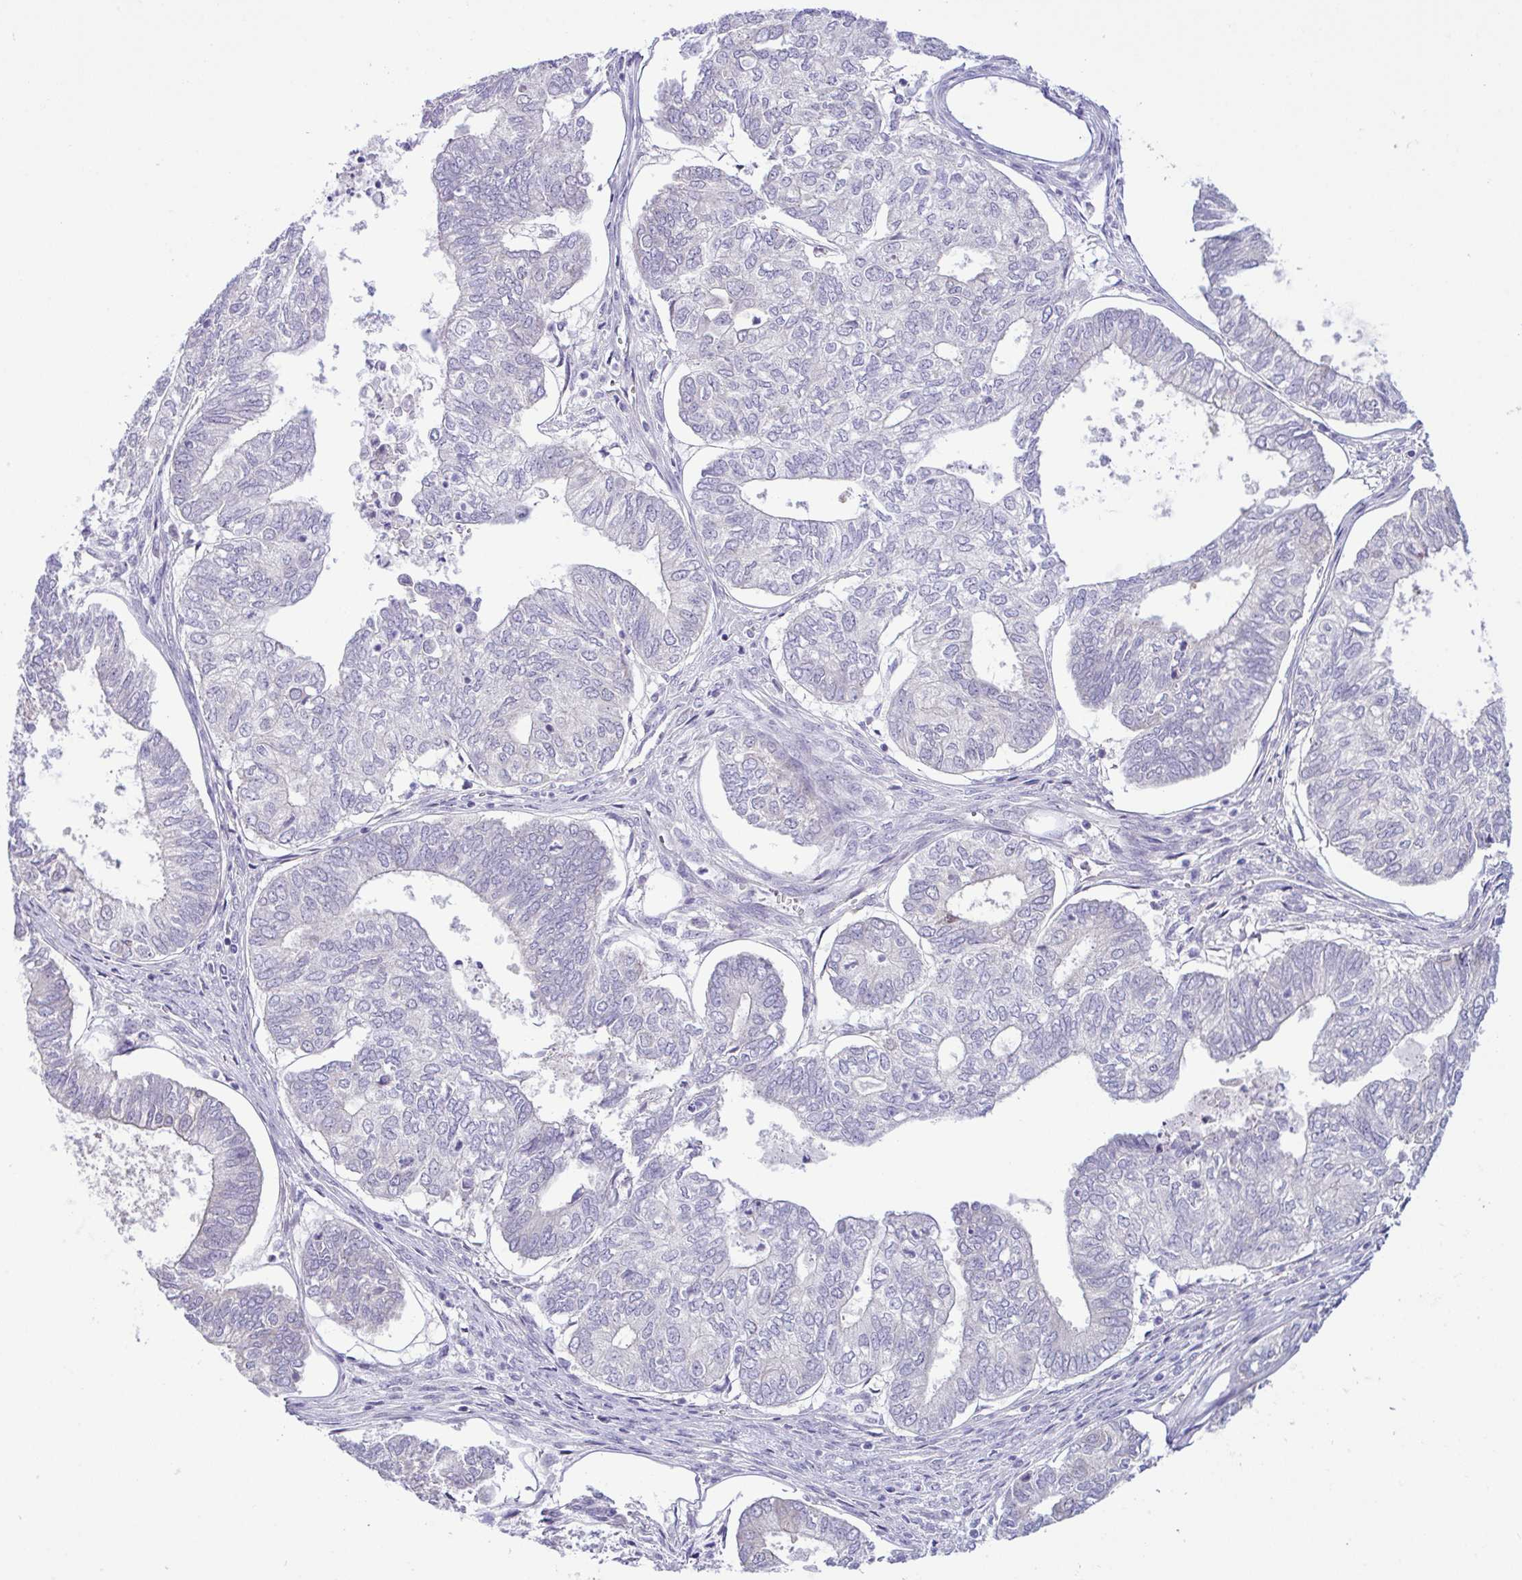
{"staining": {"intensity": "negative", "quantity": "none", "location": "none"}, "tissue": "ovarian cancer", "cell_type": "Tumor cells", "image_type": "cancer", "snomed": [{"axis": "morphology", "description": "Carcinoma, endometroid"}, {"axis": "topography", "description": "Ovary"}], "caption": "Immunohistochemistry of endometroid carcinoma (ovarian) shows no staining in tumor cells. (DAB immunohistochemistry, high magnification).", "gene": "SYNPO2L", "patient": {"sex": "female", "age": 64}}